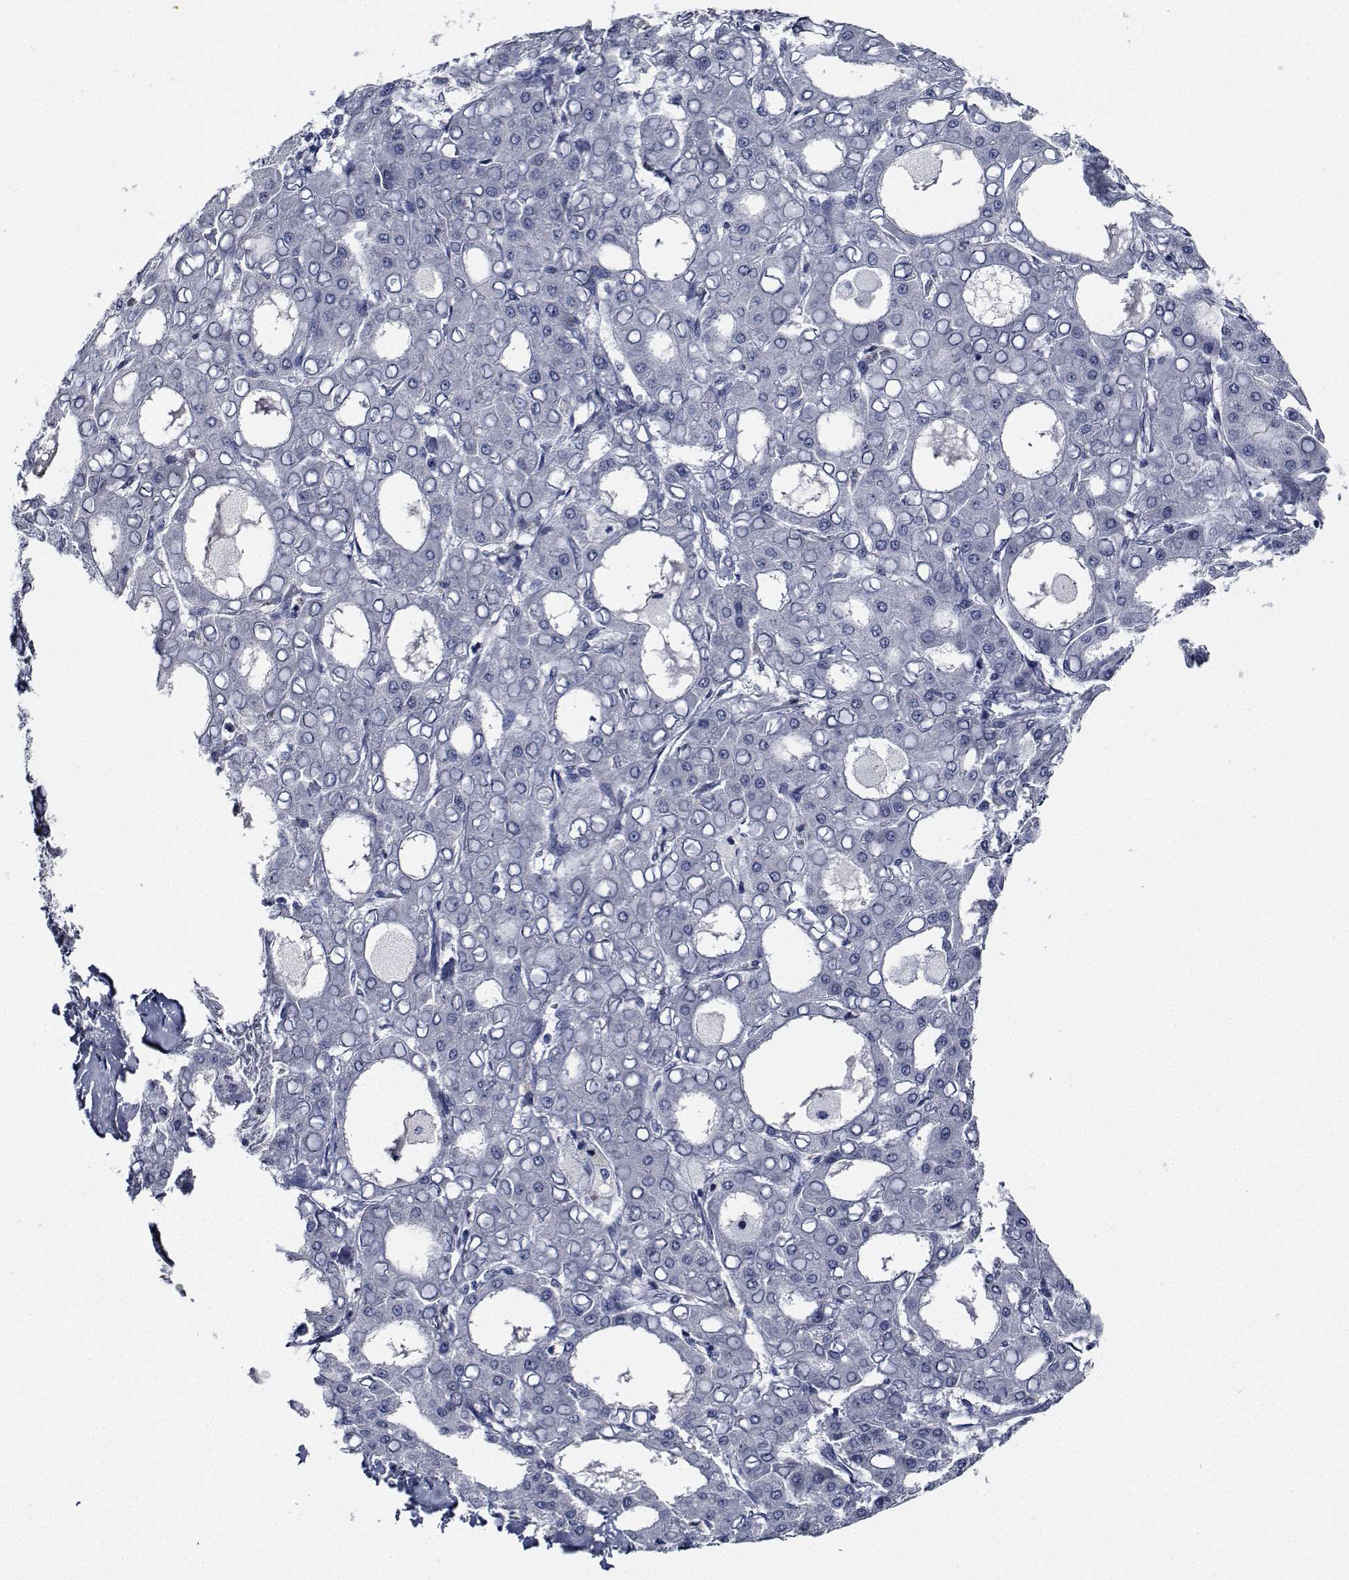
{"staining": {"intensity": "negative", "quantity": "none", "location": "none"}, "tissue": "liver cancer", "cell_type": "Tumor cells", "image_type": "cancer", "snomed": [{"axis": "morphology", "description": "Carcinoma, Hepatocellular, NOS"}, {"axis": "topography", "description": "Liver"}], "caption": "This is an IHC image of hepatocellular carcinoma (liver). There is no expression in tumor cells.", "gene": "NVL", "patient": {"sex": "male", "age": 65}}